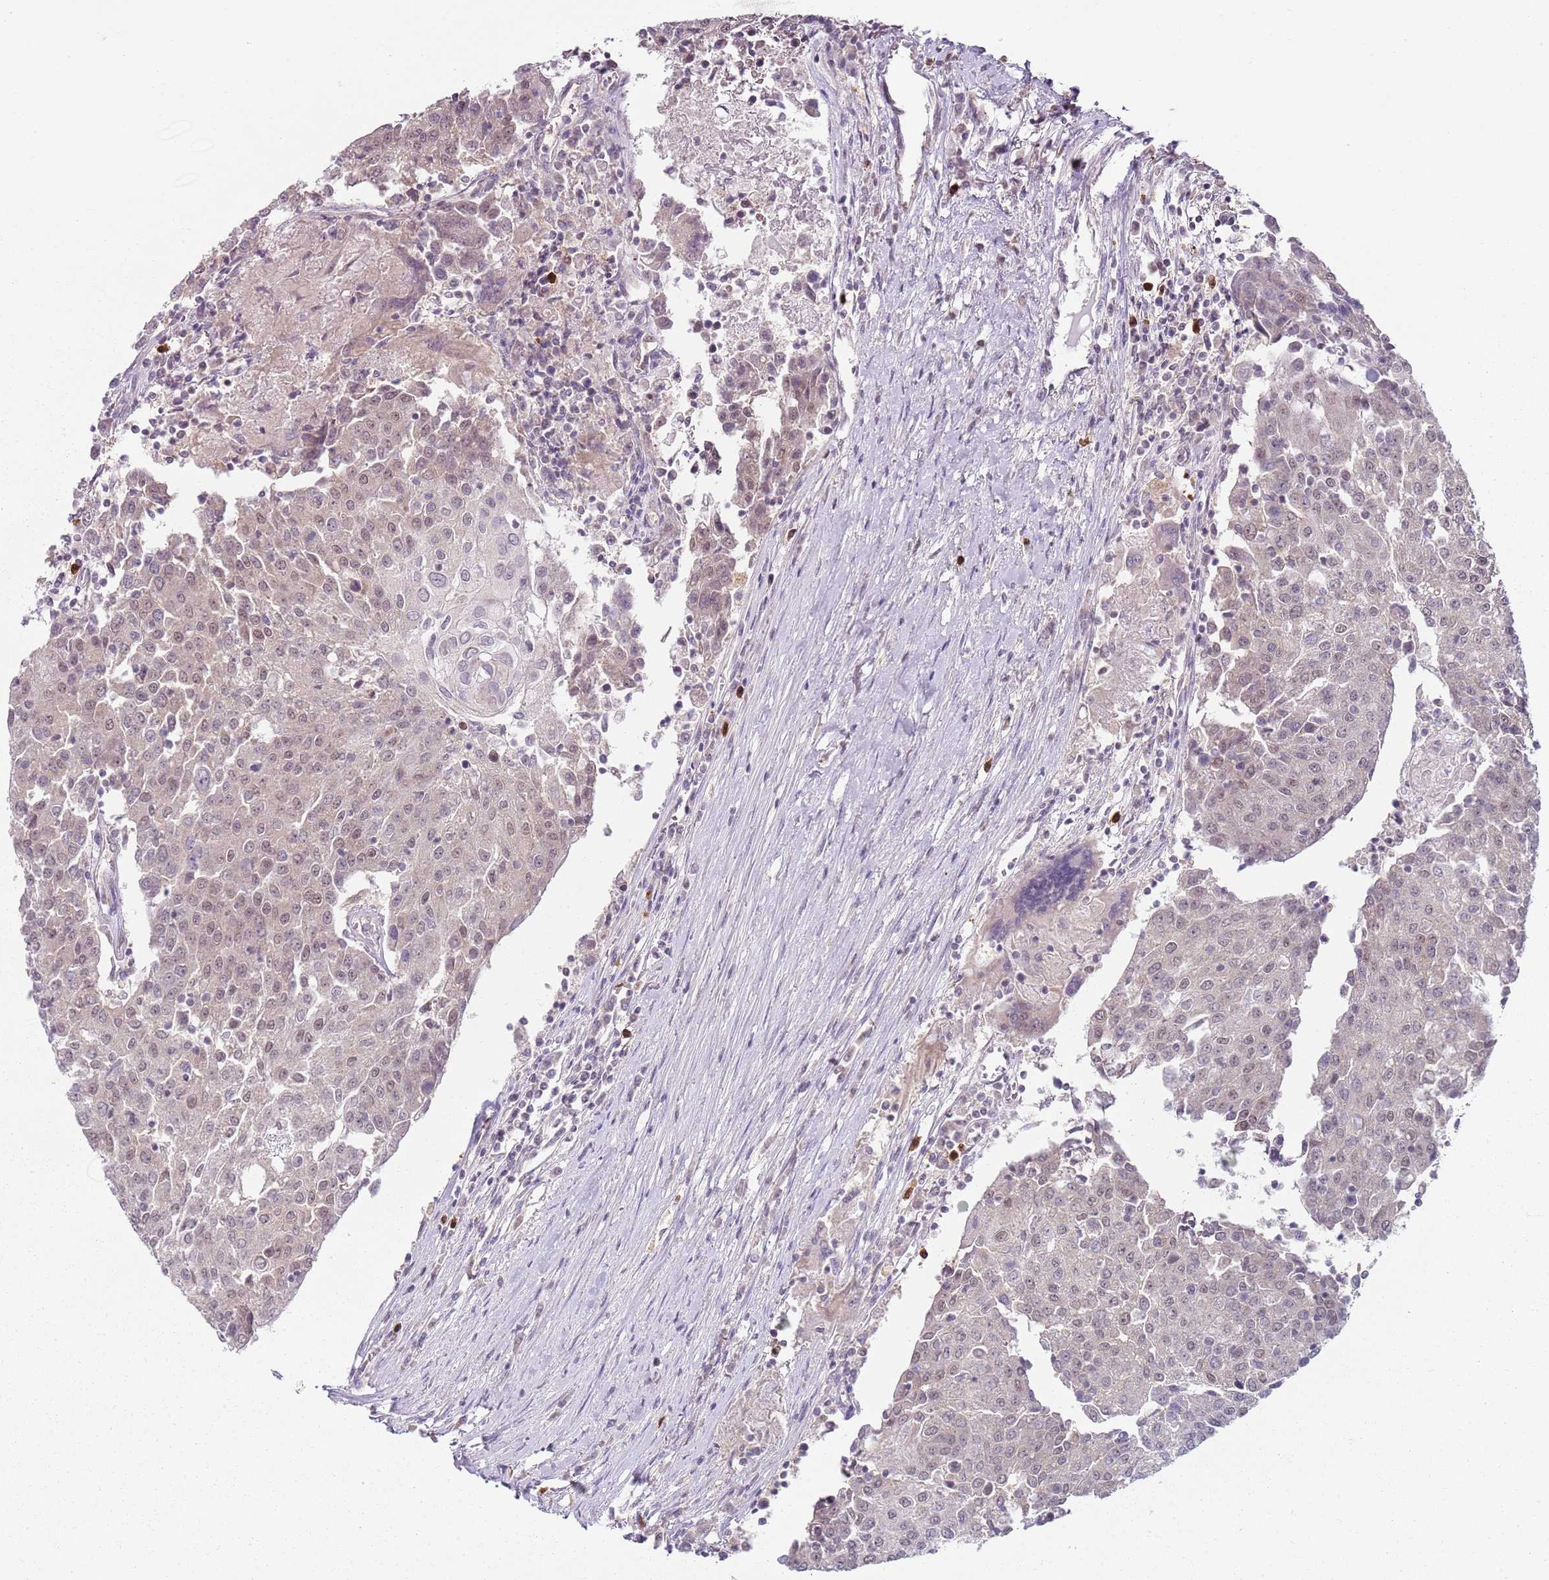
{"staining": {"intensity": "weak", "quantity": "25%-75%", "location": "nuclear"}, "tissue": "urothelial cancer", "cell_type": "Tumor cells", "image_type": "cancer", "snomed": [{"axis": "morphology", "description": "Urothelial carcinoma, High grade"}, {"axis": "topography", "description": "Urinary bladder"}], "caption": "Urothelial cancer stained with immunohistochemistry exhibits weak nuclear expression in approximately 25%-75% of tumor cells.", "gene": "SMARCAL1", "patient": {"sex": "female", "age": 85}}